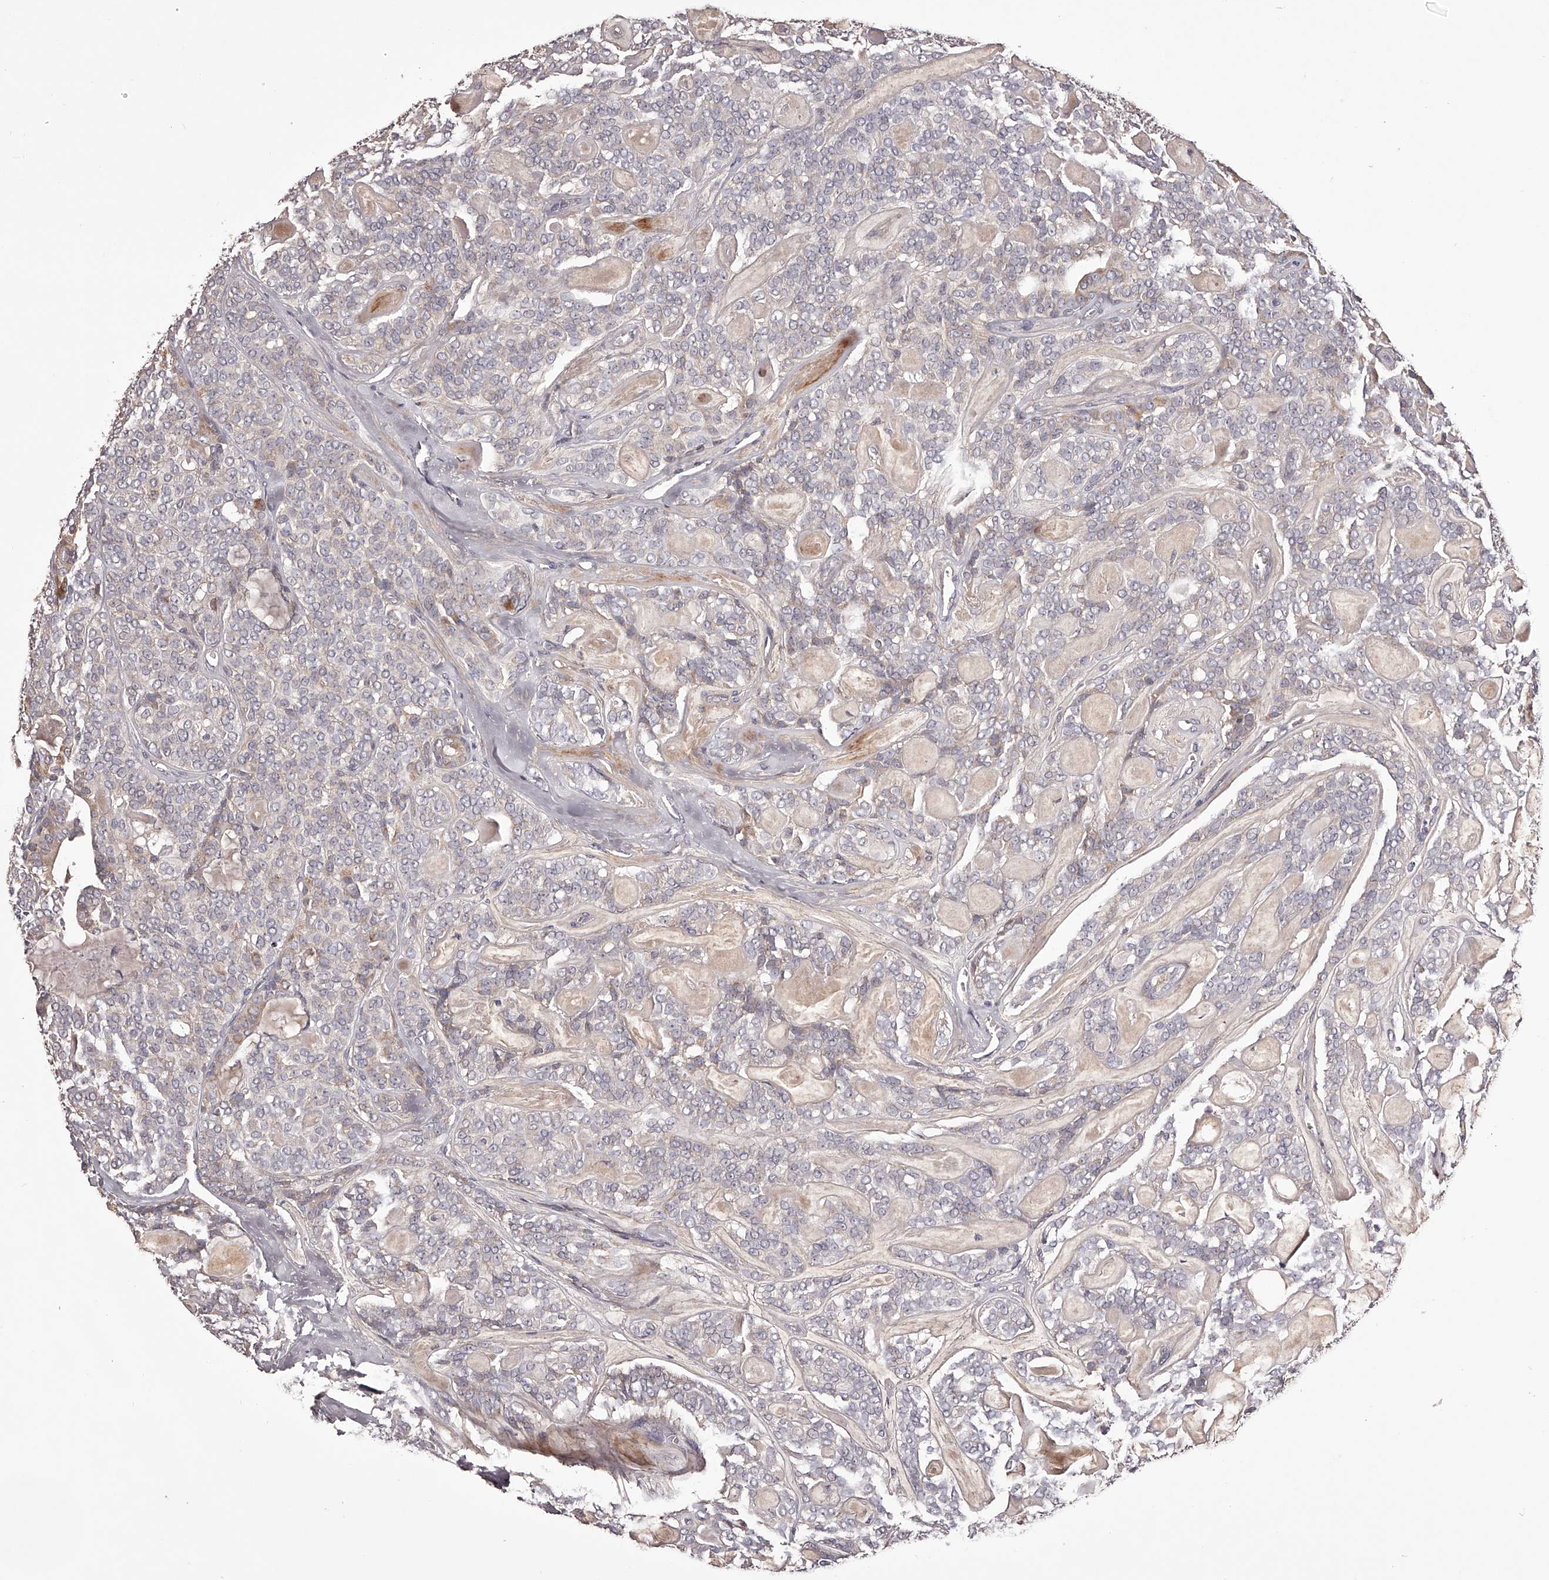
{"staining": {"intensity": "negative", "quantity": "none", "location": "none"}, "tissue": "head and neck cancer", "cell_type": "Tumor cells", "image_type": "cancer", "snomed": [{"axis": "morphology", "description": "Adenocarcinoma, NOS"}, {"axis": "topography", "description": "Head-Neck"}], "caption": "This is a micrograph of IHC staining of head and neck cancer (adenocarcinoma), which shows no expression in tumor cells.", "gene": "ODF2L", "patient": {"sex": "male", "age": 66}}